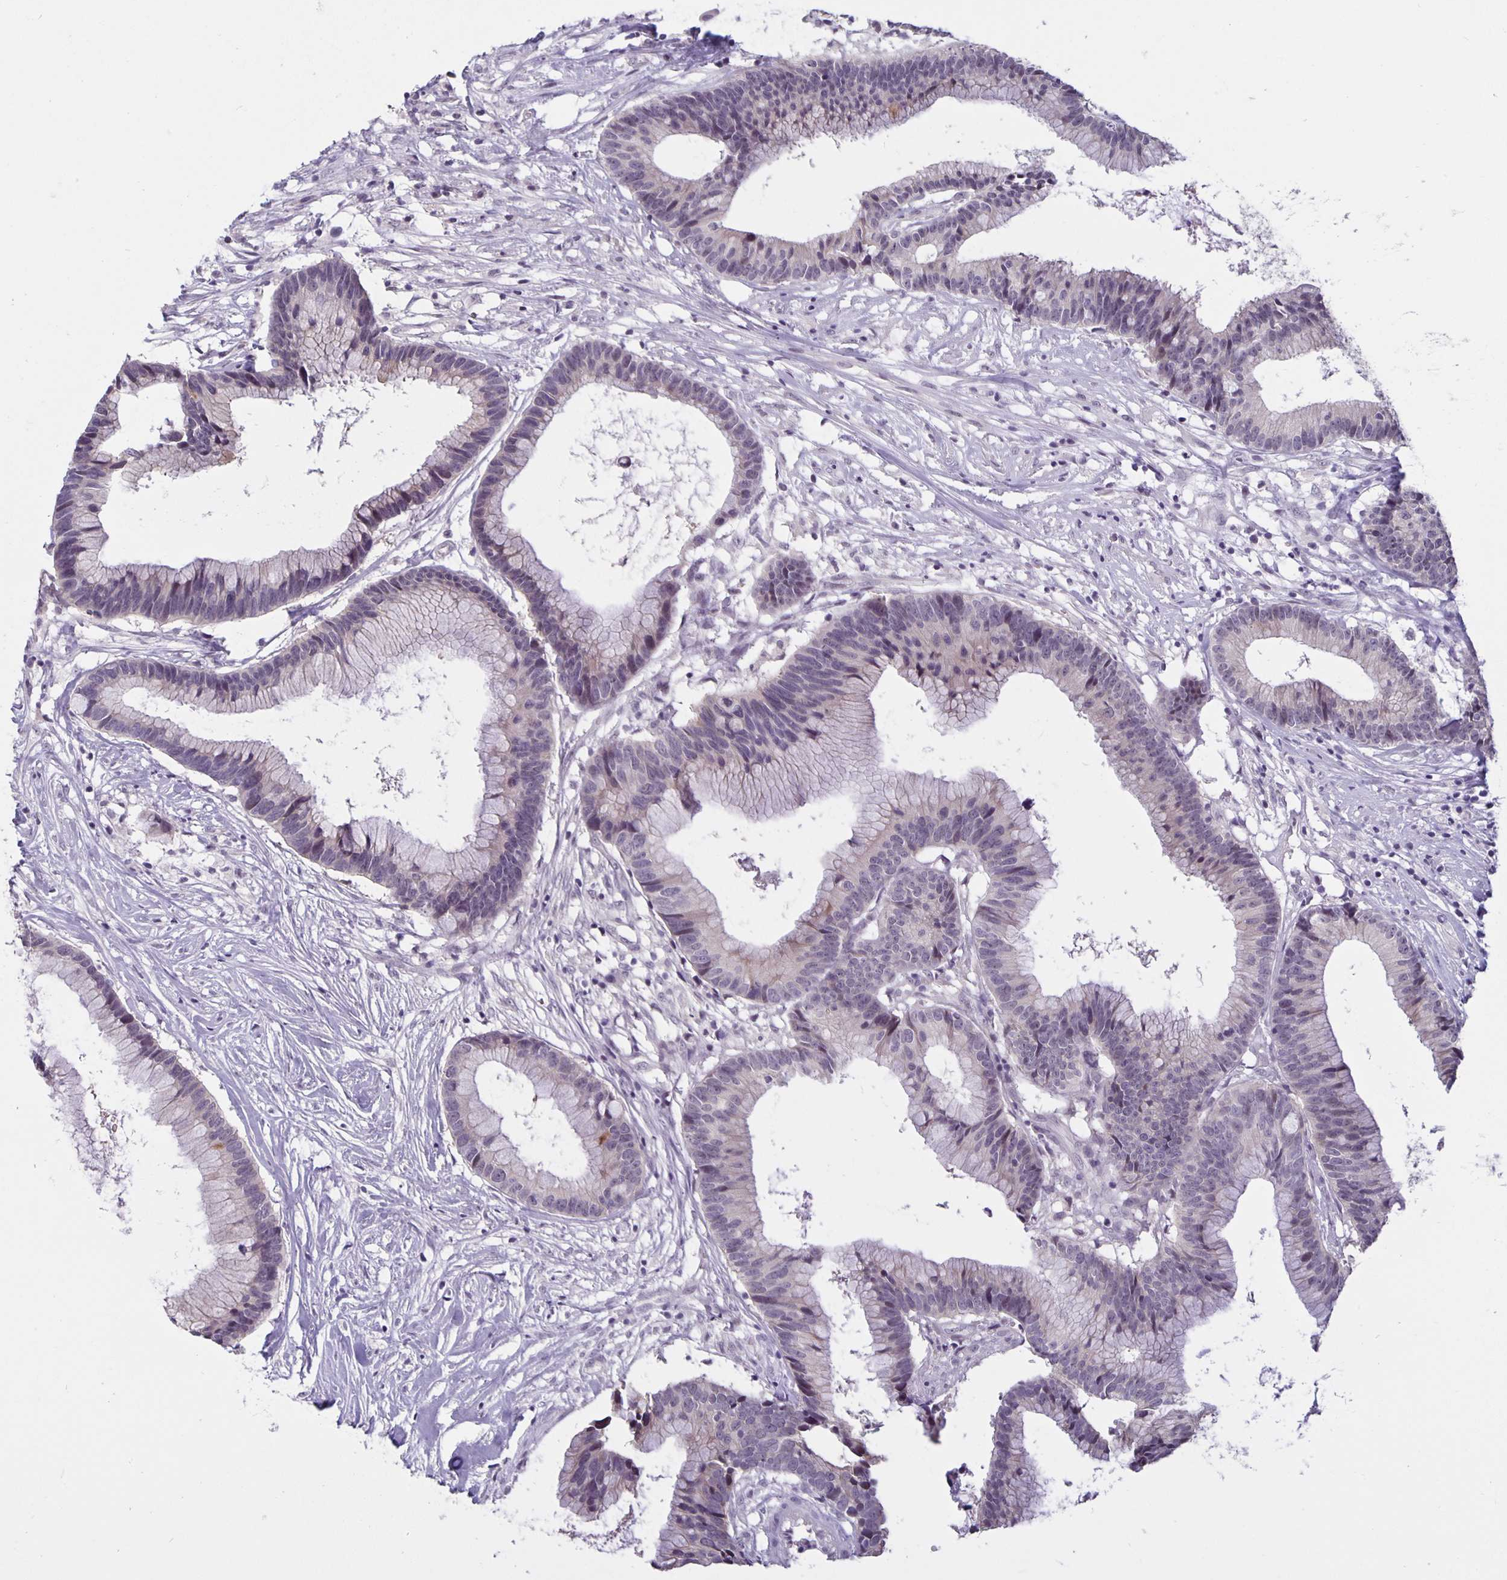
{"staining": {"intensity": "negative", "quantity": "none", "location": "none"}, "tissue": "colorectal cancer", "cell_type": "Tumor cells", "image_type": "cancer", "snomed": [{"axis": "morphology", "description": "Adenocarcinoma, NOS"}, {"axis": "topography", "description": "Colon"}], "caption": "Human colorectal adenocarcinoma stained for a protein using immunohistochemistry (IHC) reveals no staining in tumor cells.", "gene": "ARVCF", "patient": {"sex": "female", "age": 78}}